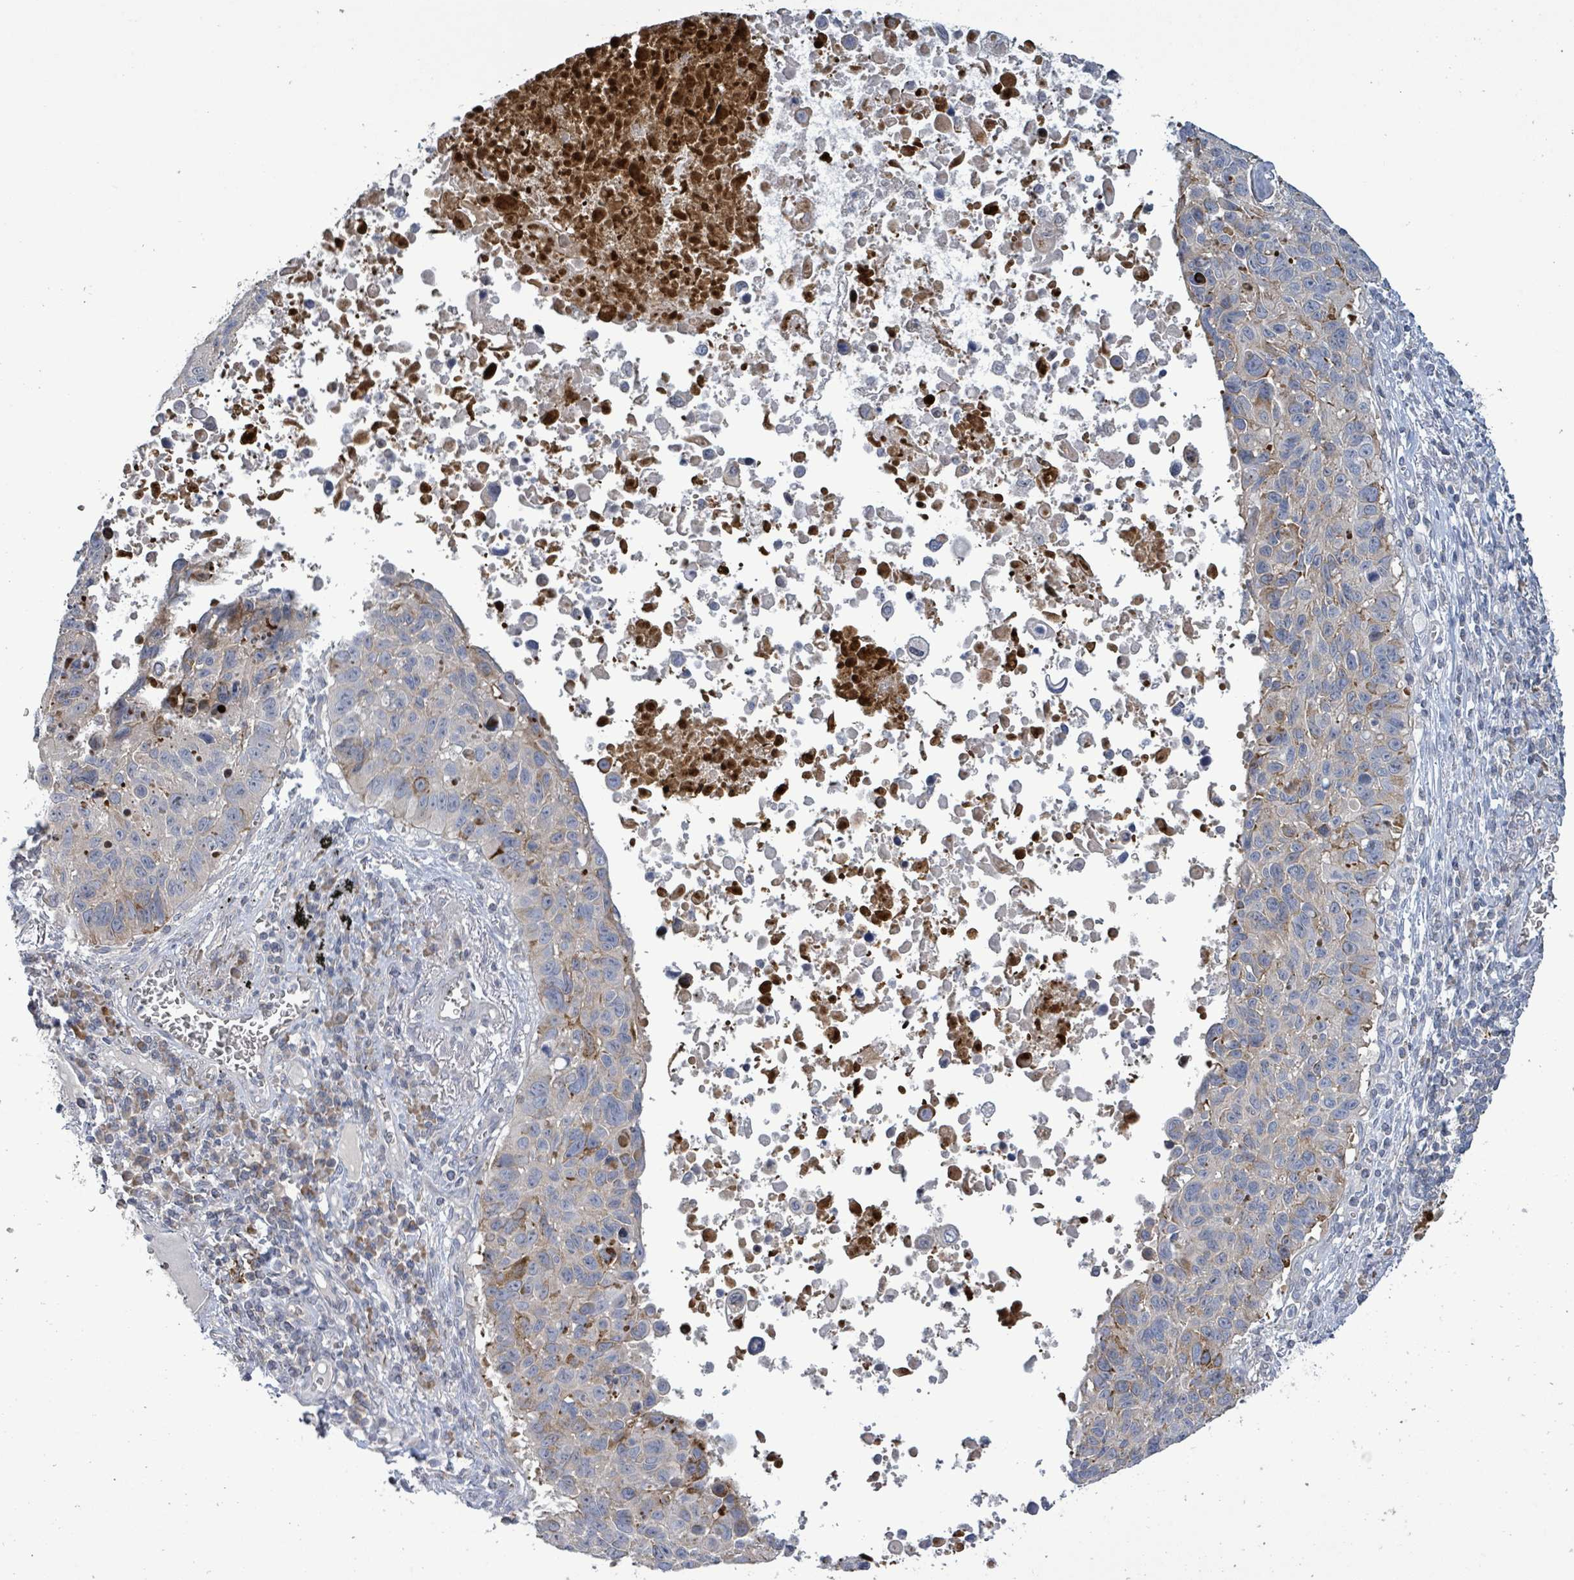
{"staining": {"intensity": "moderate", "quantity": "<25%", "location": "cytoplasmic/membranous"}, "tissue": "lung cancer", "cell_type": "Tumor cells", "image_type": "cancer", "snomed": [{"axis": "morphology", "description": "Squamous cell carcinoma, NOS"}, {"axis": "topography", "description": "Lung"}], "caption": "Immunohistochemistry of lung squamous cell carcinoma demonstrates low levels of moderate cytoplasmic/membranous staining in approximately <25% of tumor cells.", "gene": "LILRA4", "patient": {"sex": "male", "age": 66}}